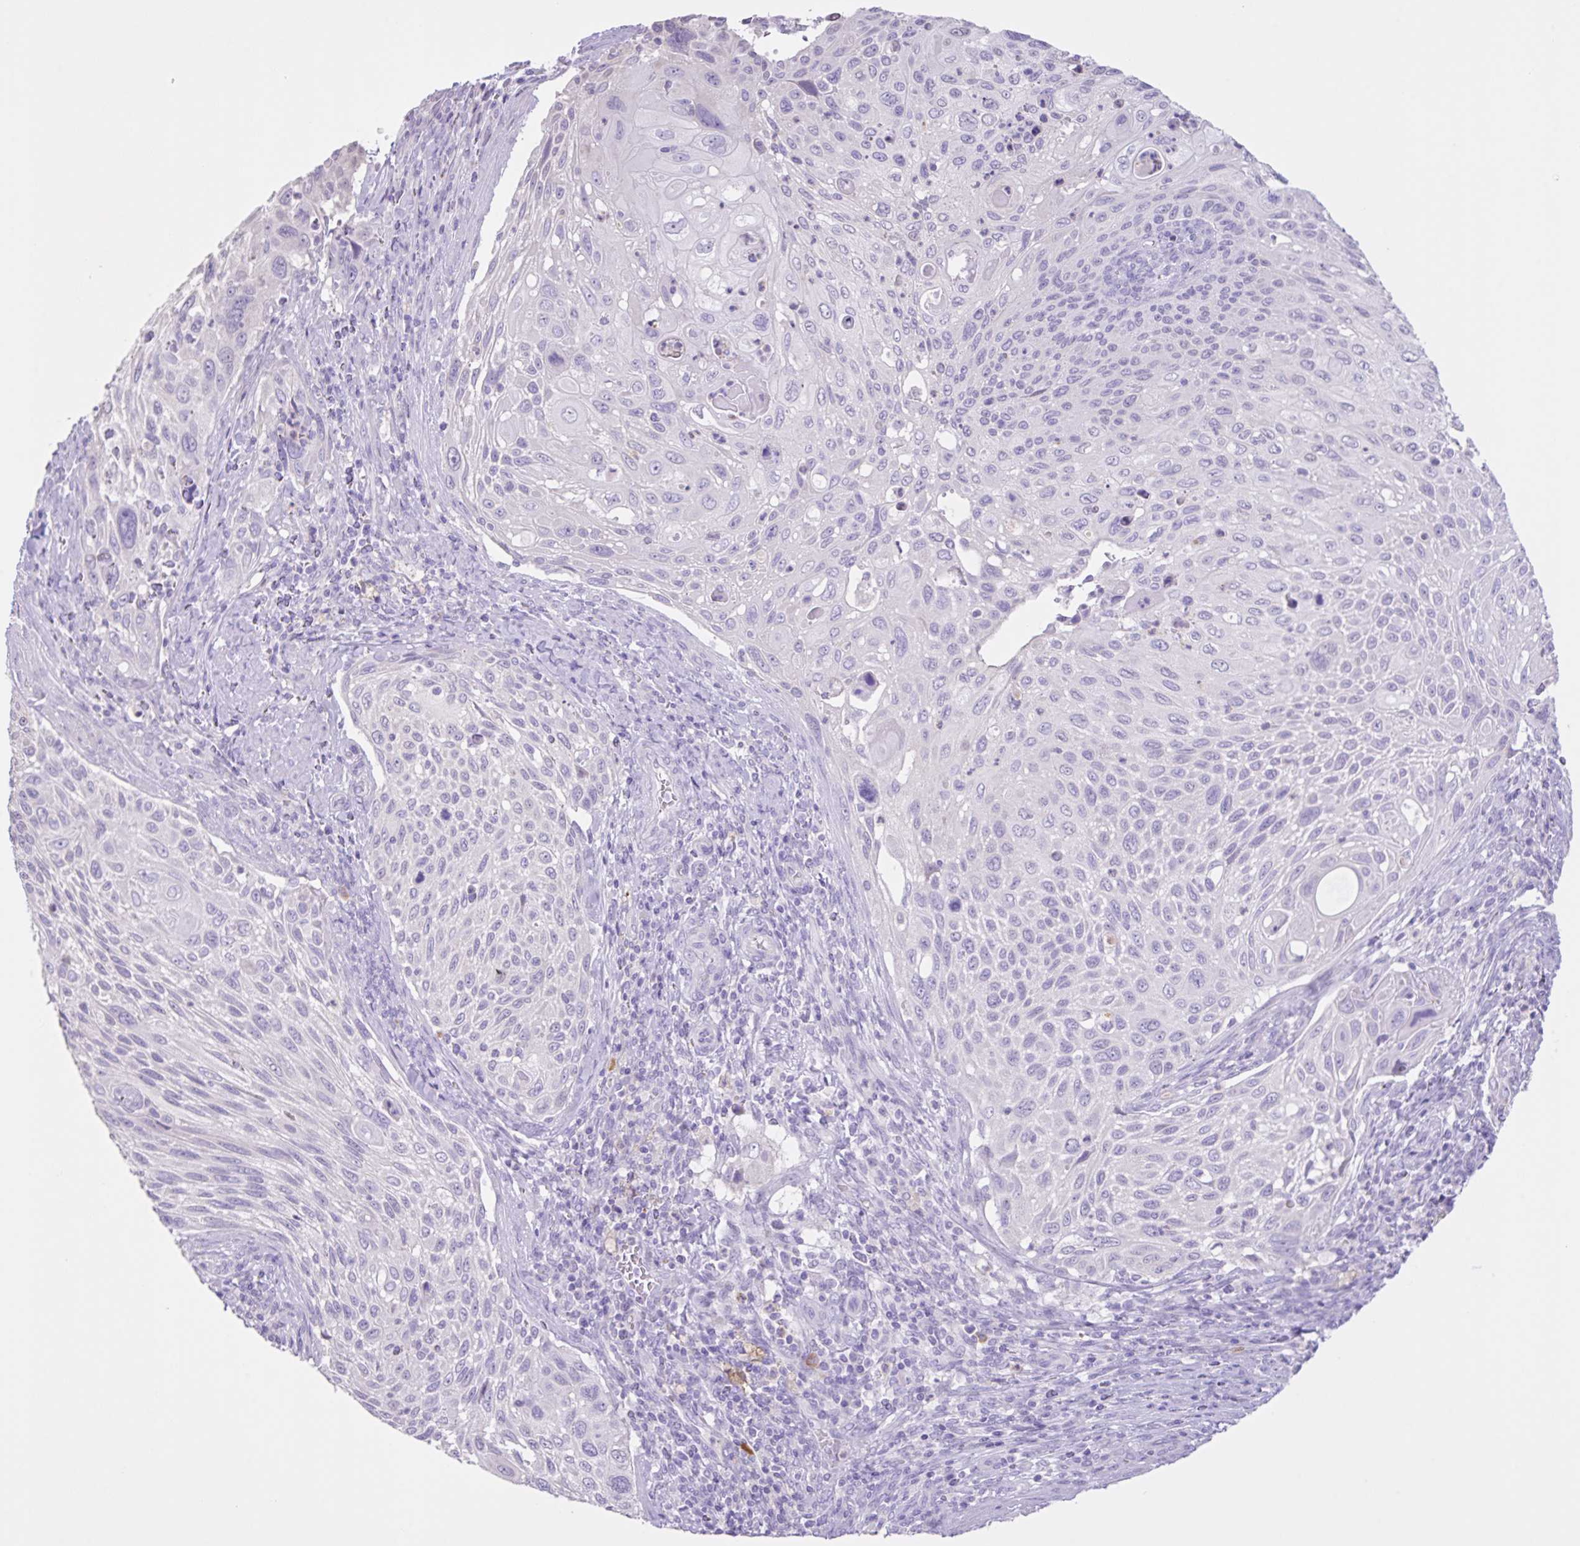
{"staining": {"intensity": "negative", "quantity": "none", "location": "none"}, "tissue": "cervical cancer", "cell_type": "Tumor cells", "image_type": "cancer", "snomed": [{"axis": "morphology", "description": "Squamous cell carcinoma, NOS"}, {"axis": "topography", "description": "Cervix"}], "caption": "Human cervical squamous cell carcinoma stained for a protein using immunohistochemistry (IHC) displays no positivity in tumor cells.", "gene": "CST11", "patient": {"sex": "female", "age": 70}}